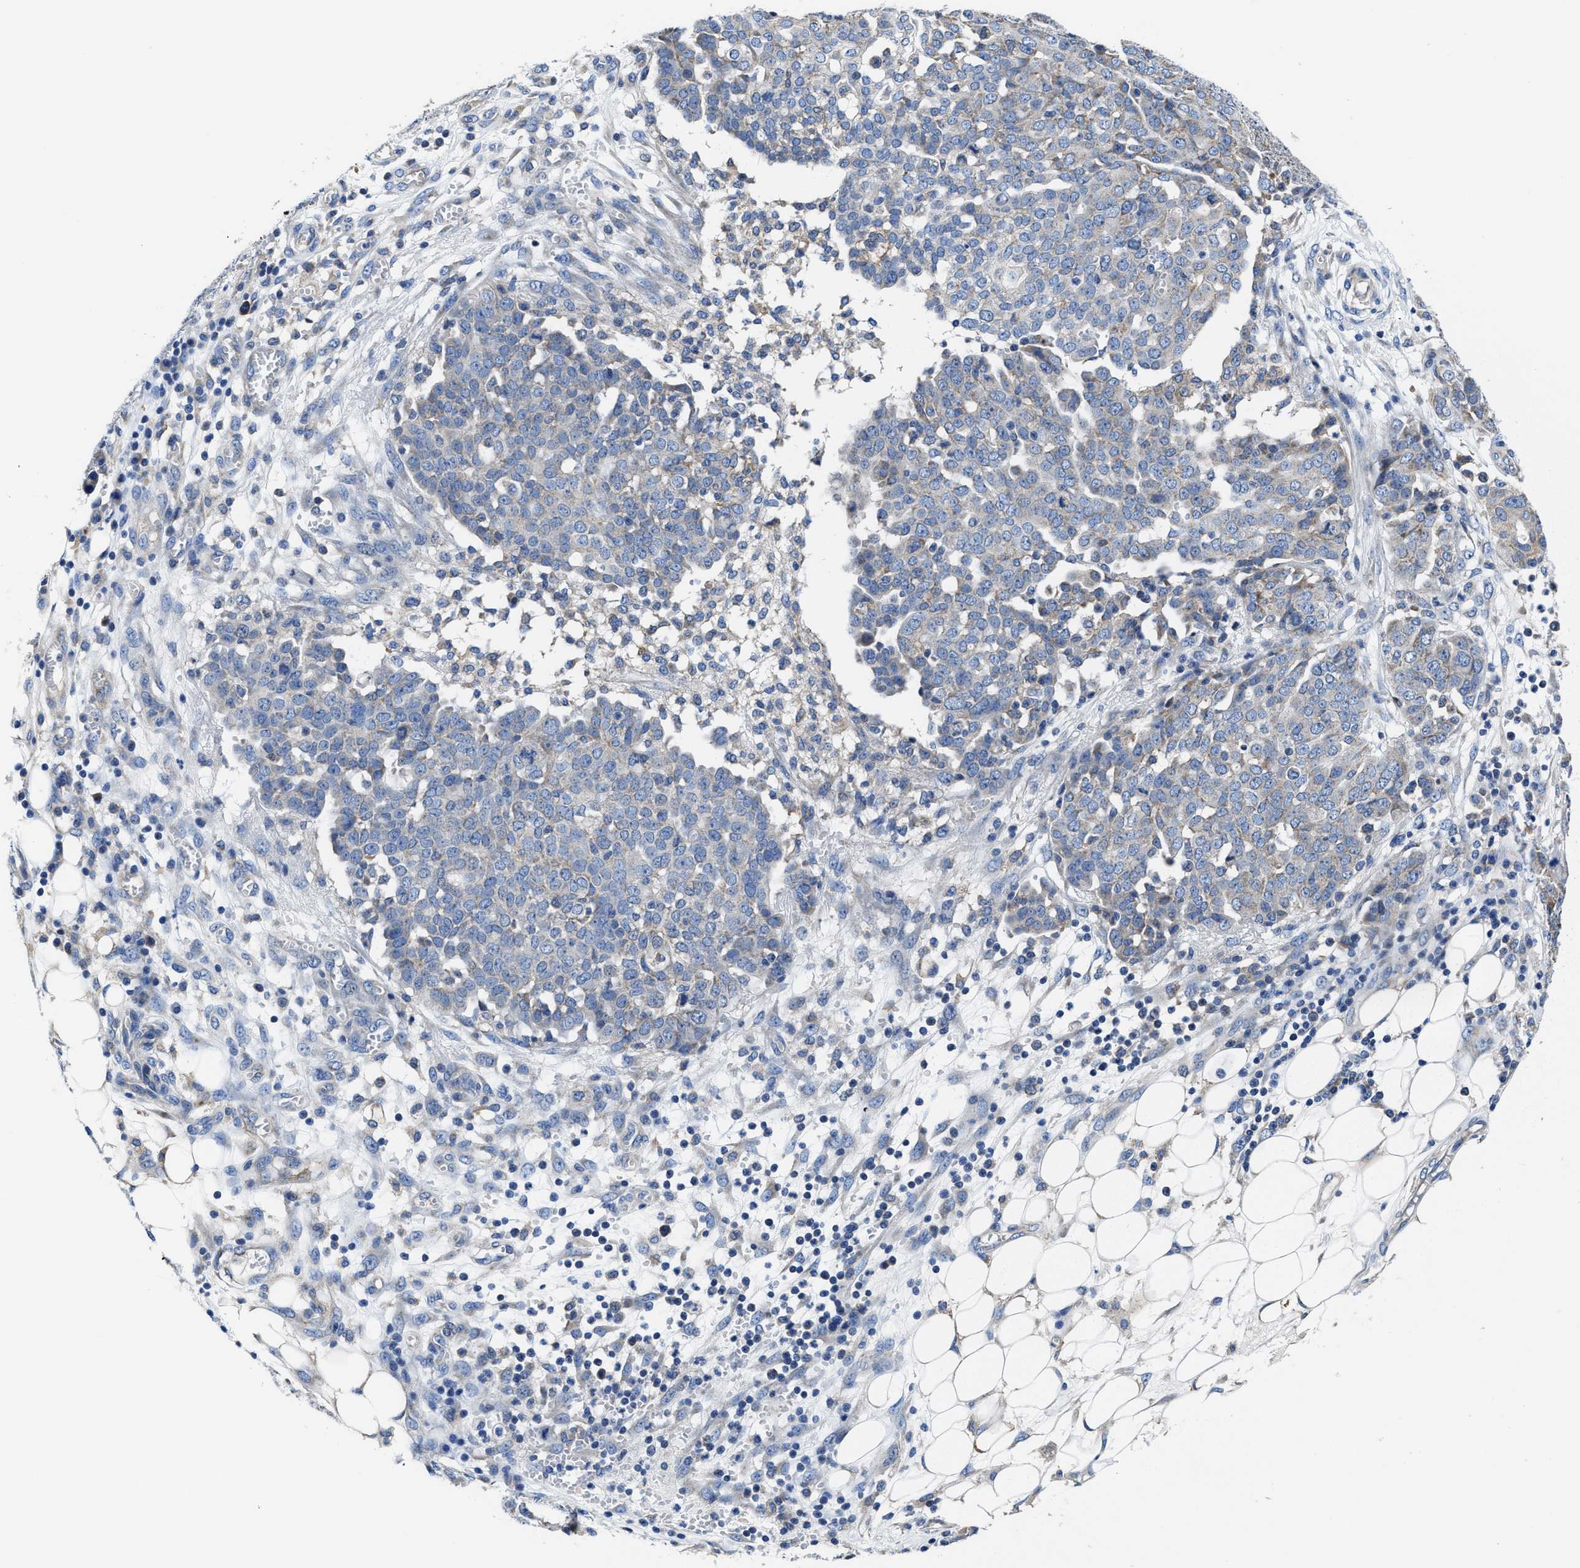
{"staining": {"intensity": "weak", "quantity": "<25%", "location": "cytoplasmic/membranous"}, "tissue": "ovarian cancer", "cell_type": "Tumor cells", "image_type": "cancer", "snomed": [{"axis": "morphology", "description": "Cystadenocarcinoma, serous, NOS"}, {"axis": "topography", "description": "Soft tissue"}, {"axis": "topography", "description": "Ovary"}], "caption": "High magnification brightfield microscopy of ovarian cancer (serous cystadenocarcinoma) stained with DAB (3,3'-diaminobenzidine) (brown) and counterstained with hematoxylin (blue): tumor cells show no significant staining.", "gene": "TMEM30A", "patient": {"sex": "female", "age": 57}}